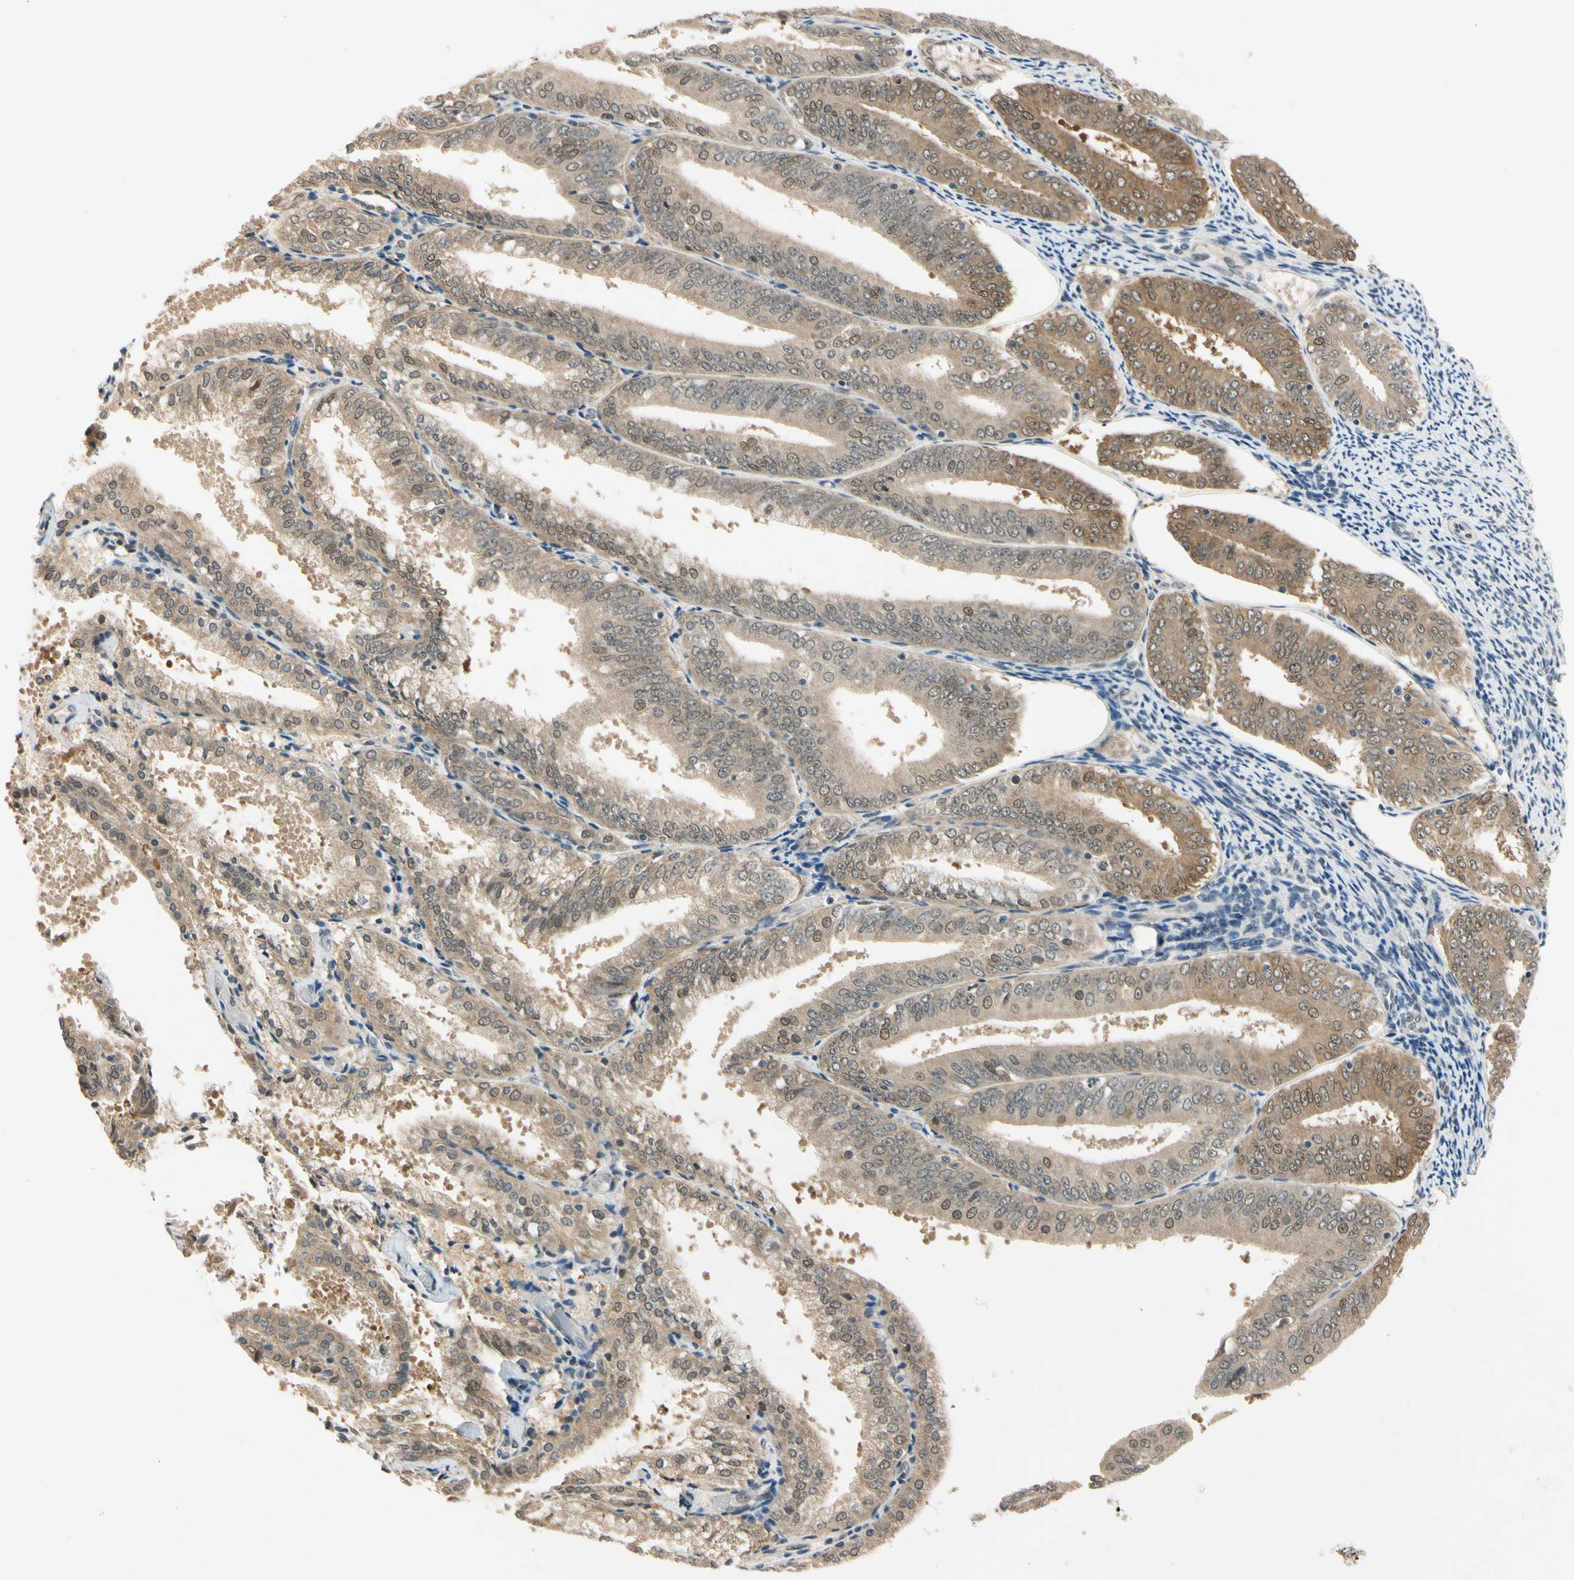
{"staining": {"intensity": "moderate", "quantity": ">75%", "location": "cytoplasmic/membranous,nuclear"}, "tissue": "endometrial cancer", "cell_type": "Tumor cells", "image_type": "cancer", "snomed": [{"axis": "morphology", "description": "Adenocarcinoma, NOS"}, {"axis": "topography", "description": "Endometrium"}], "caption": "A micrograph of endometrial adenocarcinoma stained for a protein shows moderate cytoplasmic/membranous and nuclear brown staining in tumor cells.", "gene": "RIOX2", "patient": {"sex": "female", "age": 63}}